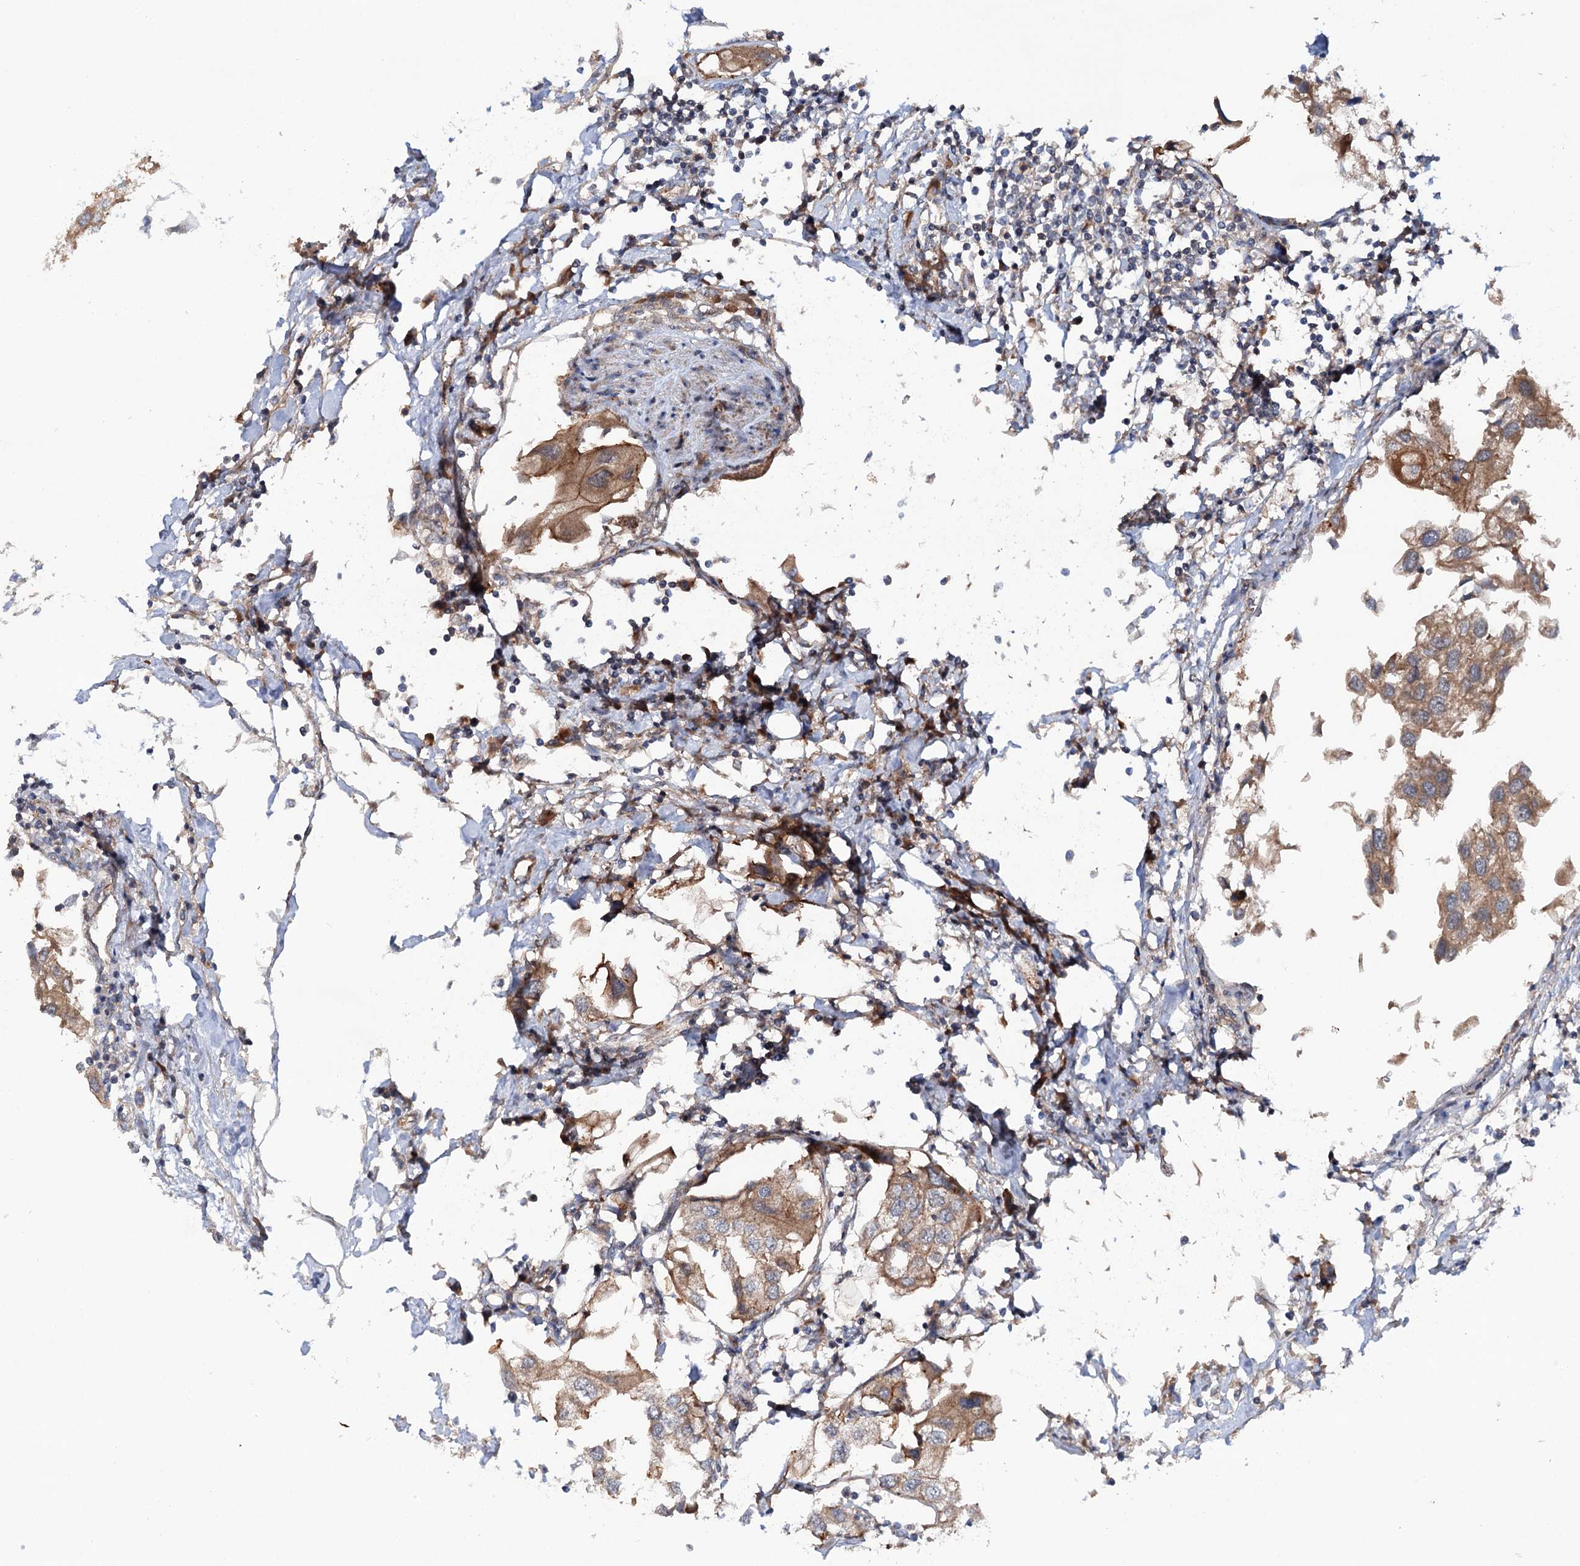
{"staining": {"intensity": "moderate", "quantity": "25%-75%", "location": "cytoplasmic/membranous"}, "tissue": "urothelial cancer", "cell_type": "Tumor cells", "image_type": "cancer", "snomed": [{"axis": "morphology", "description": "Urothelial carcinoma, High grade"}, {"axis": "topography", "description": "Urinary bladder"}], "caption": "Immunohistochemistry staining of urothelial cancer, which reveals medium levels of moderate cytoplasmic/membranous positivity in approximately 25%-75% of tumor cells indicating moderate cytoplasmic/membranous protein staining. The staining was performed using DAB (brown) for protein detection and nuclei were counterstained in hematoxylin (blue).", "gene": "ADGRG4", "patient": {"sex": "male", "age": 64}}